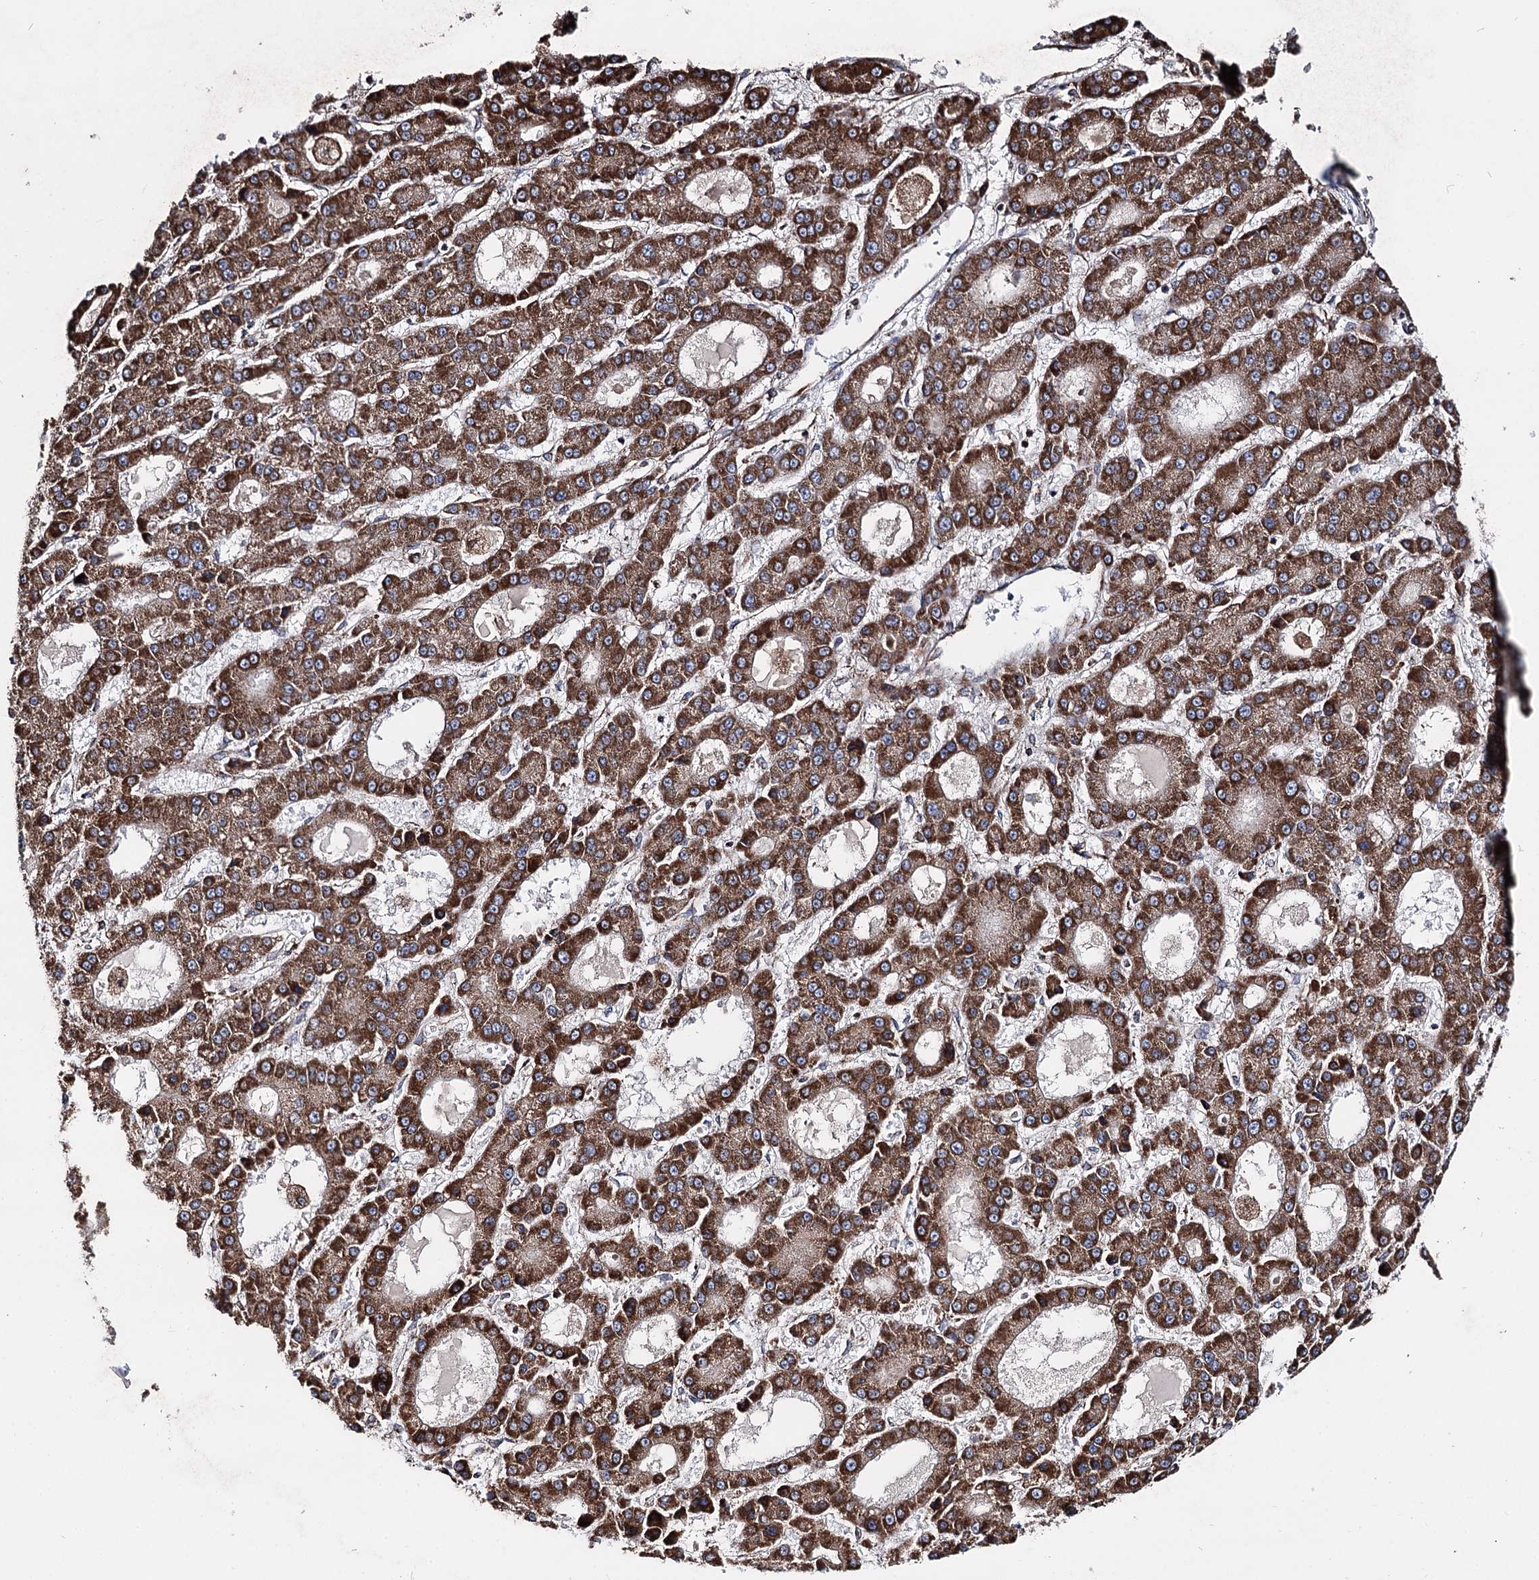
{"staining": {"intensity": "strong", "quantity": ">75%", "location": "cytoplasmic/membranous"}, "tissue": "liver cancer", "cell_type": "Tumor cells", "image_type": "cancer", "snomed": [{"axis": "morphology", "description": "Carcinoma, Hepatocellular, NOS"}, {"axis": "topography", "description": "Liver"}], "caption": "Immunohistochemical staining of liver hepatocellular carcinoma displays high levels of strong cytoplasmic/membranous staining in about >75% of tumor cells. The staining was performed using DAB (3,3'-diaminobenzidine), with brown indicating positive protein expression. Nuclei are stained blue with hematoxylin.", "gene": "MSANTD2", "patient": {"sex": "male", "age": 70}}